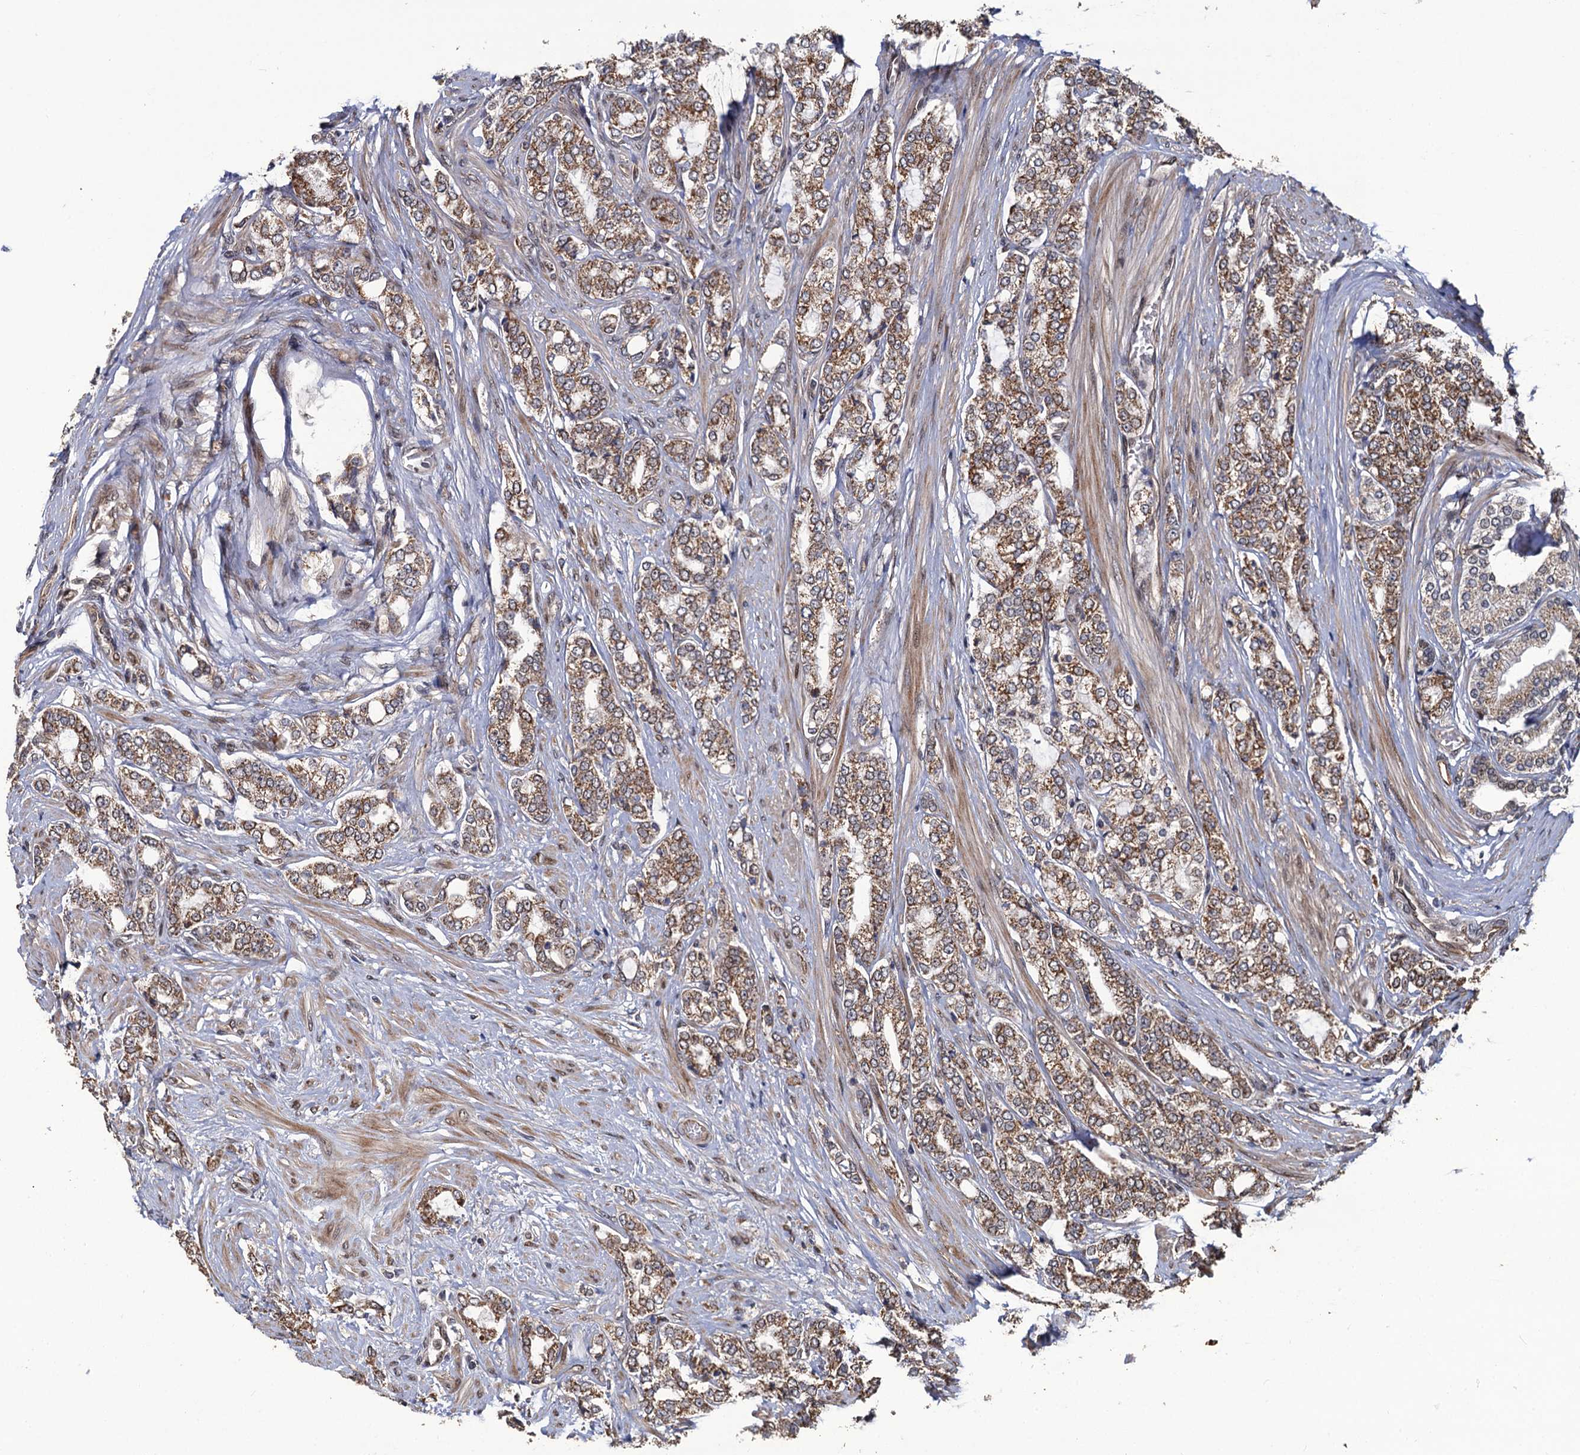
{"staining": {"intensity": "moderate", "quantity": ">75%", "location": "cytoplasmic/membranous"}, "tissue": "prostate cancer", "cell_type": "Tumor cells", "image_type": "cancer", "snomed": [{"axis": "morphology", "description": "Adenocarcinoma, High grade"}, {"axis": "topography", "description": "Prostate"}], "caption": "Human prostate cancer stained with a protein marker displays moderate staining in tumor cells.", "gene": "LRRC63", "patient": {"sex": "male", "age": 64}}